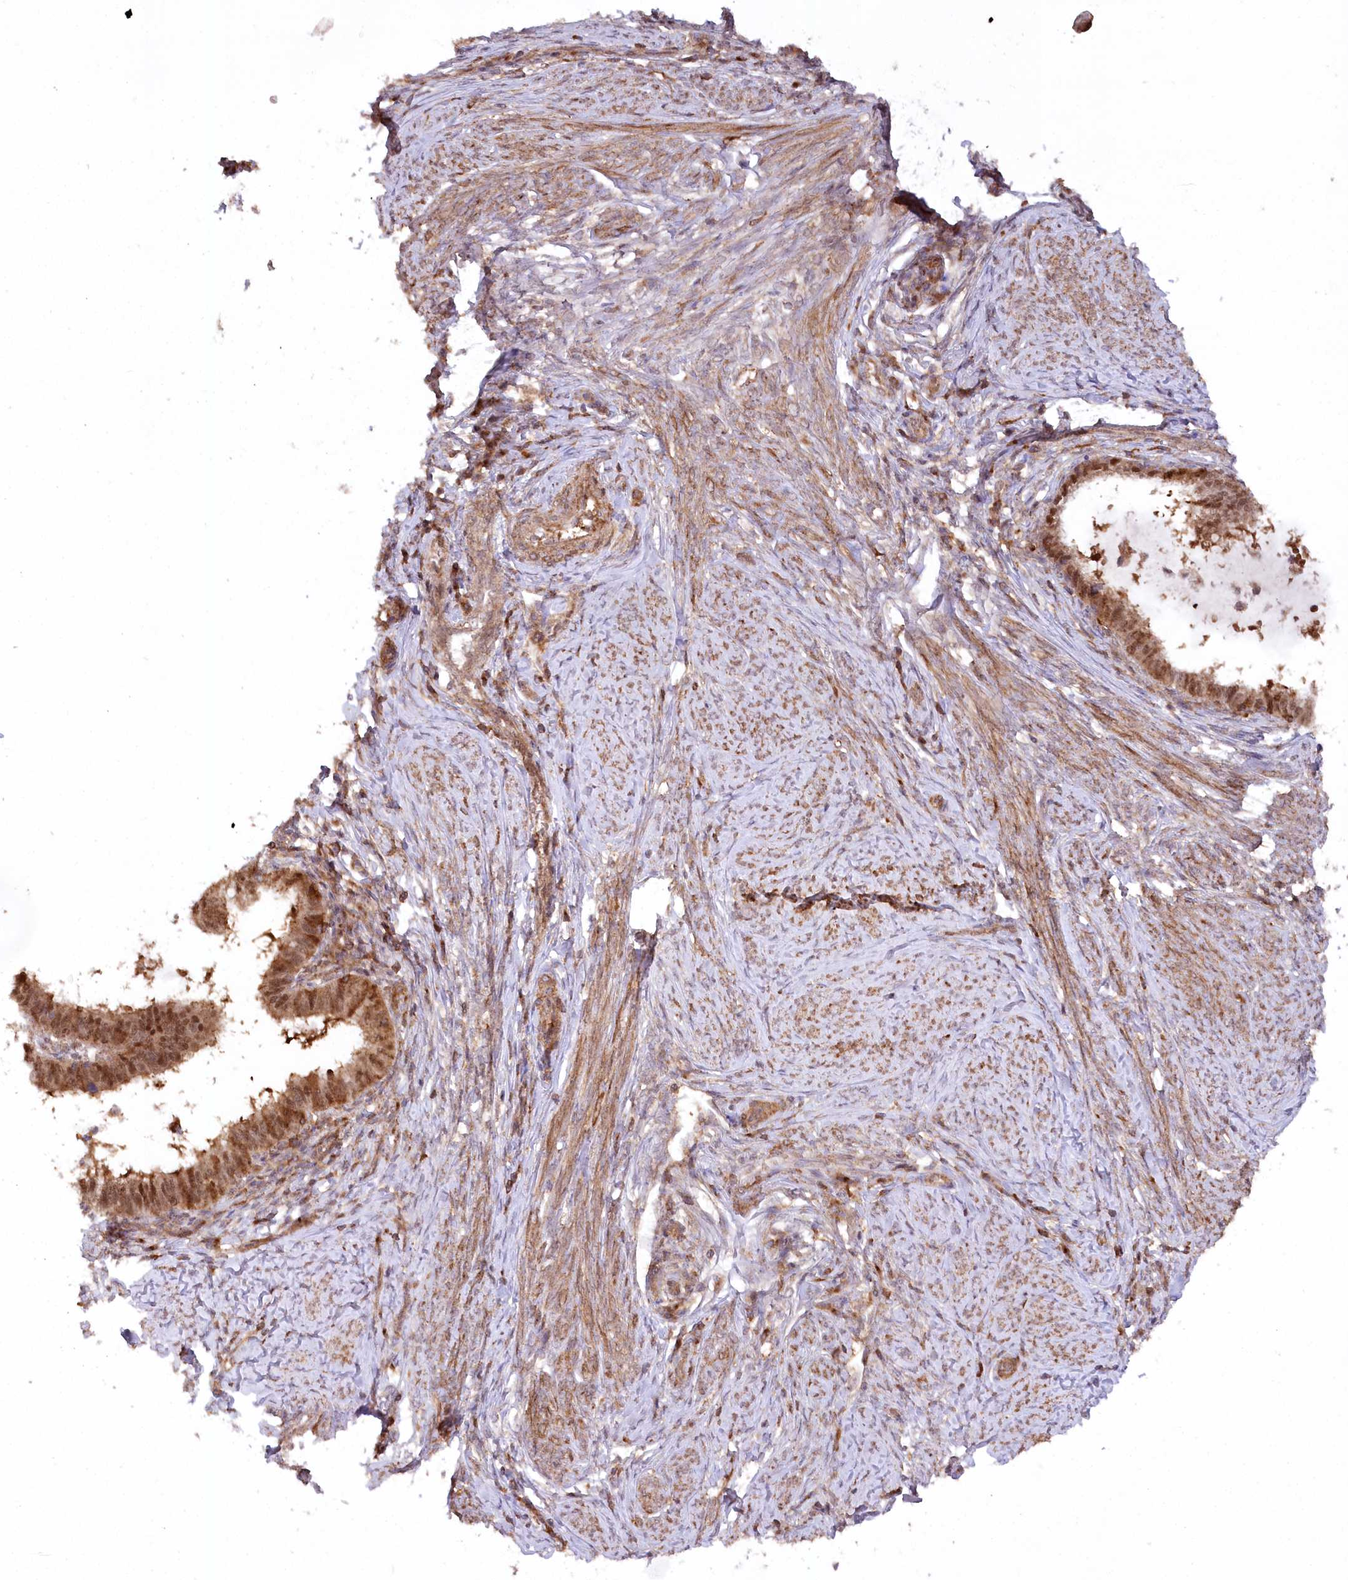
{"staining": {"intensity": "moderate", "quantity": ">75%", "location": "cytoplasmic/membranous,nuclear"}, "tissue": "cervical cancer", "cell_type": "Tumor cells", "image_type": "cancer", "snomed": [{"axis": "morphology", "description": "Adenocarcinoma, NOS"}, {"axis": "topography", "description": "Cervix"}], "caption": "Moderate cytoplasmic/membranous and nuclear protein expression is seen in about >75% of tumor cells in adenocarcinoma (cervical).", "gene": "CCDC91", "patient": {"sex": "female", "age": 36}}